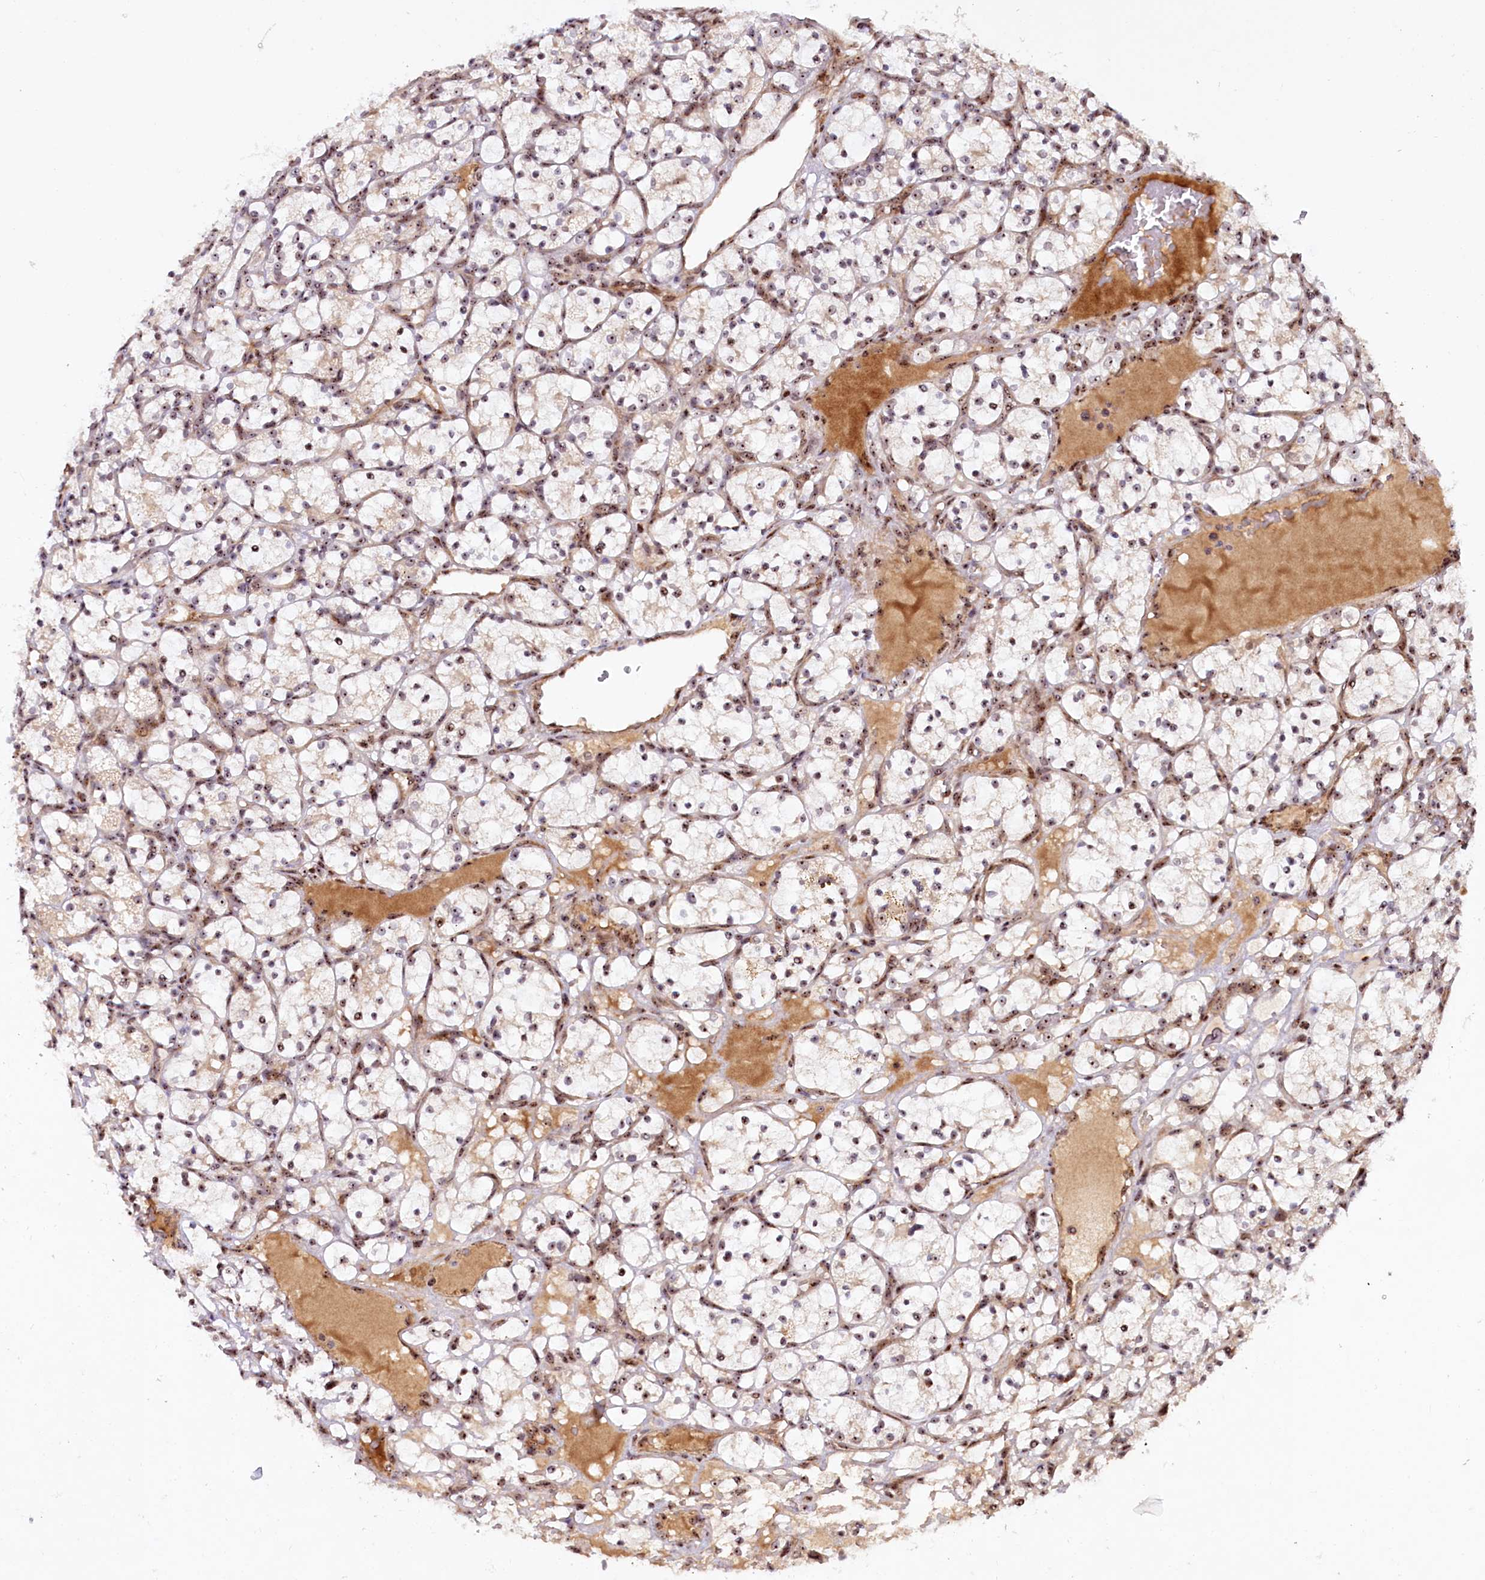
{"staining": {"intensity": "moderate", "quantity": ">75%", "location": "nuclear"}, "tissue": "renal cancer", "cell_type": "Tumor cells", "image_type": "cancer", "snomed": [{"axis": "morphology", "description": "Adenocarcinoma, NOS"}, {"axis": "topography", "description": "Kidney"}], "caption": "DAB (3,3'-diaminobenzidine) immunohistochemical staining of human renal cancer (adenocarcinoma) displays moderate nuclear protein positivity in approximately >75% of tumor cells. The protein of interest is shown in brown color, while the nuclei are stained blue.", "gene": "TCOF1", "patient": {"sex": "female", "age": 69}}